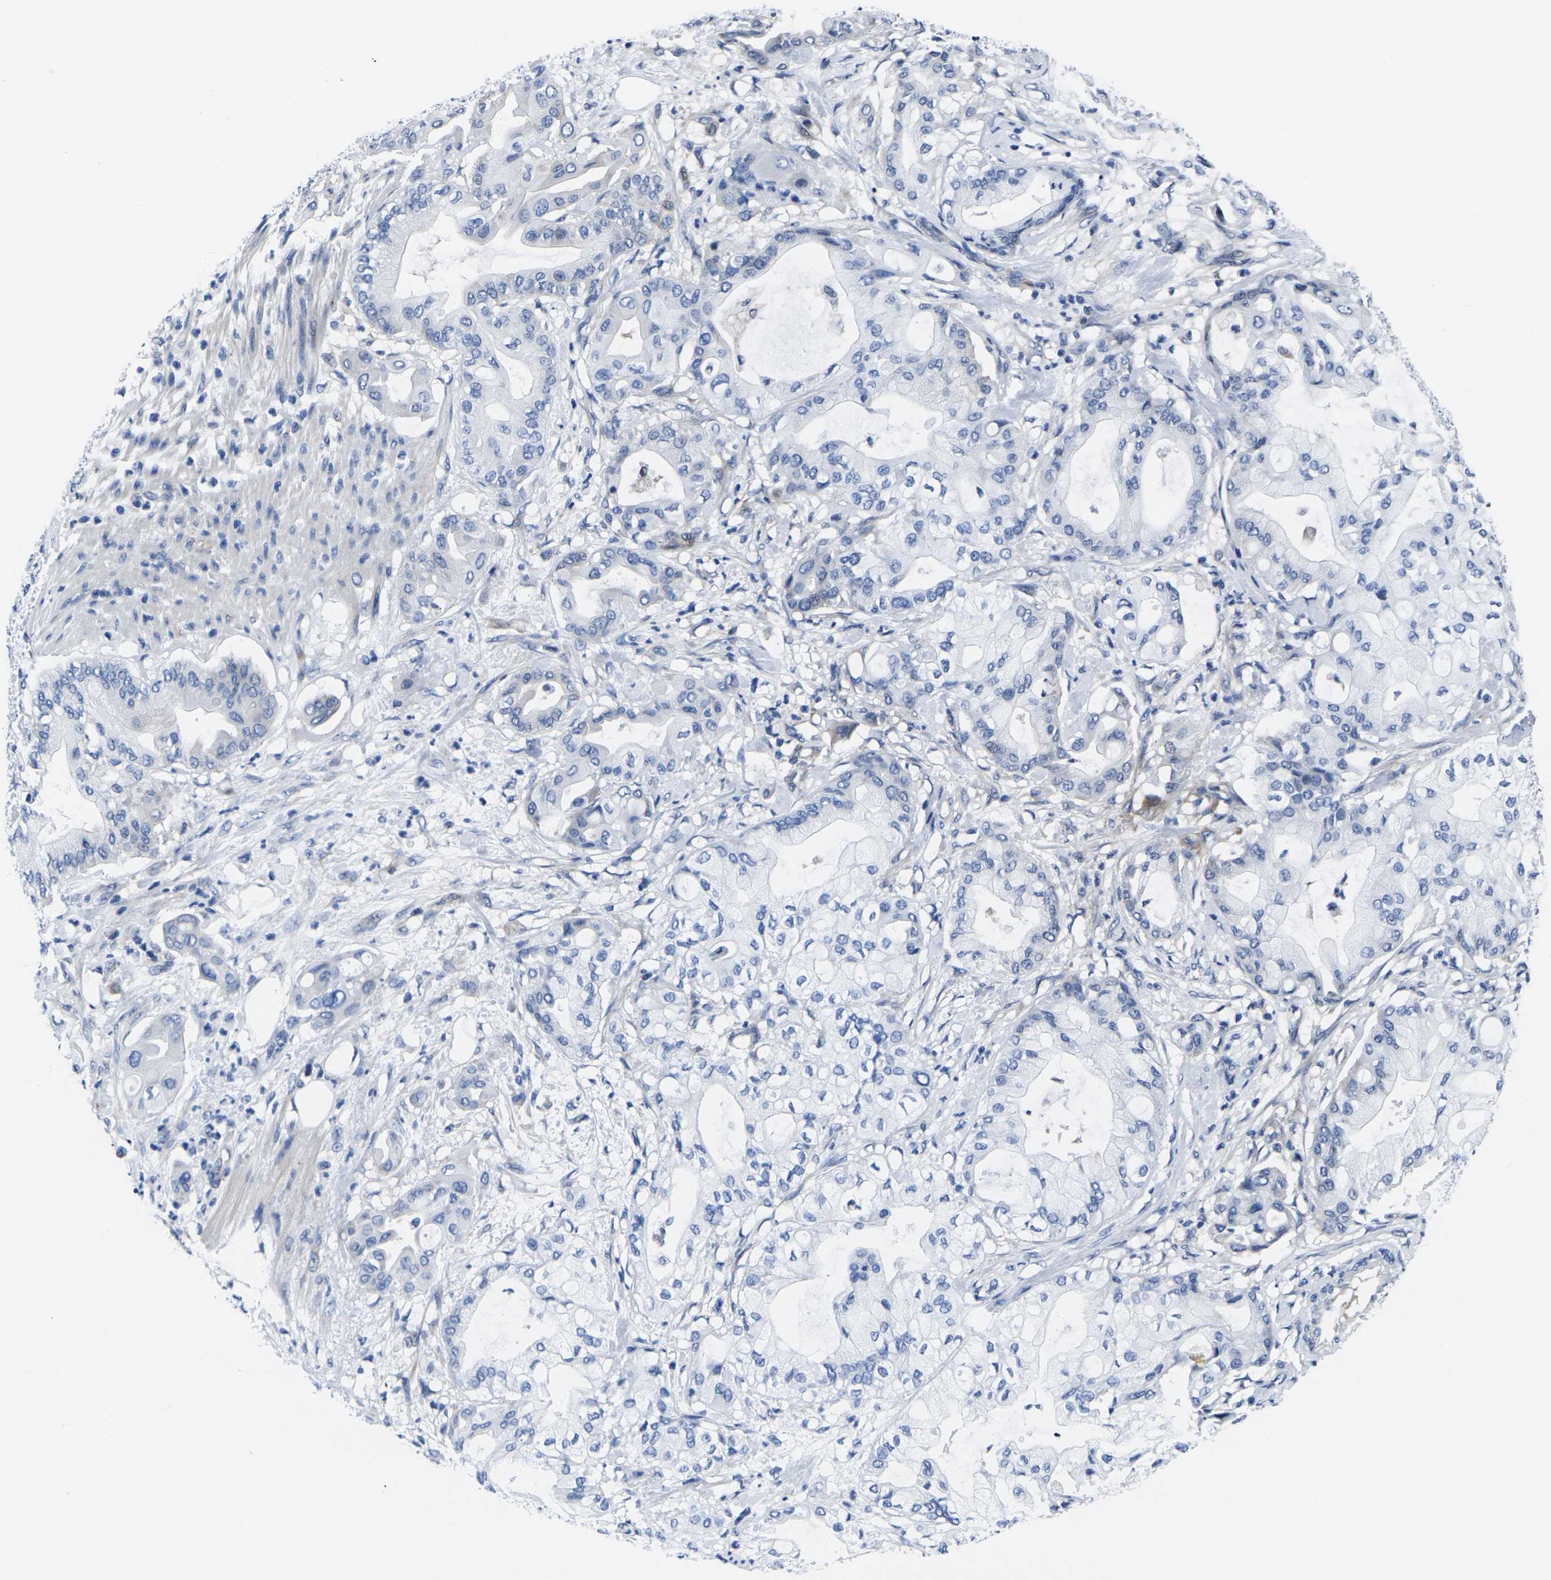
{"staining": {"intensity": "negative", "quantity": "none", "location": "none"}, "tissue": "pancreatic cancer", "cell_type": "Tumor cells", "image_type": "cancer", "snomed": [{"axis": "morphology", "description": "Adenocarcinoma, NOS"}, {"axis": "morphology", "description": "Adenocarcinoma, metastatic, NOS"}, {"axis": "topography", "description": "Lymph node"}, {"axis": "topography", "description": "Pancreas"}, {"axis": "topography", "description": "Duodenum"}], "caption": "Protein analysis of pancreatic cancer (adenocarcinoma) displays no significant expression in tumor cells.", "gene": "EIF4A1", "patient": {"sex": "female", "age": 64}}